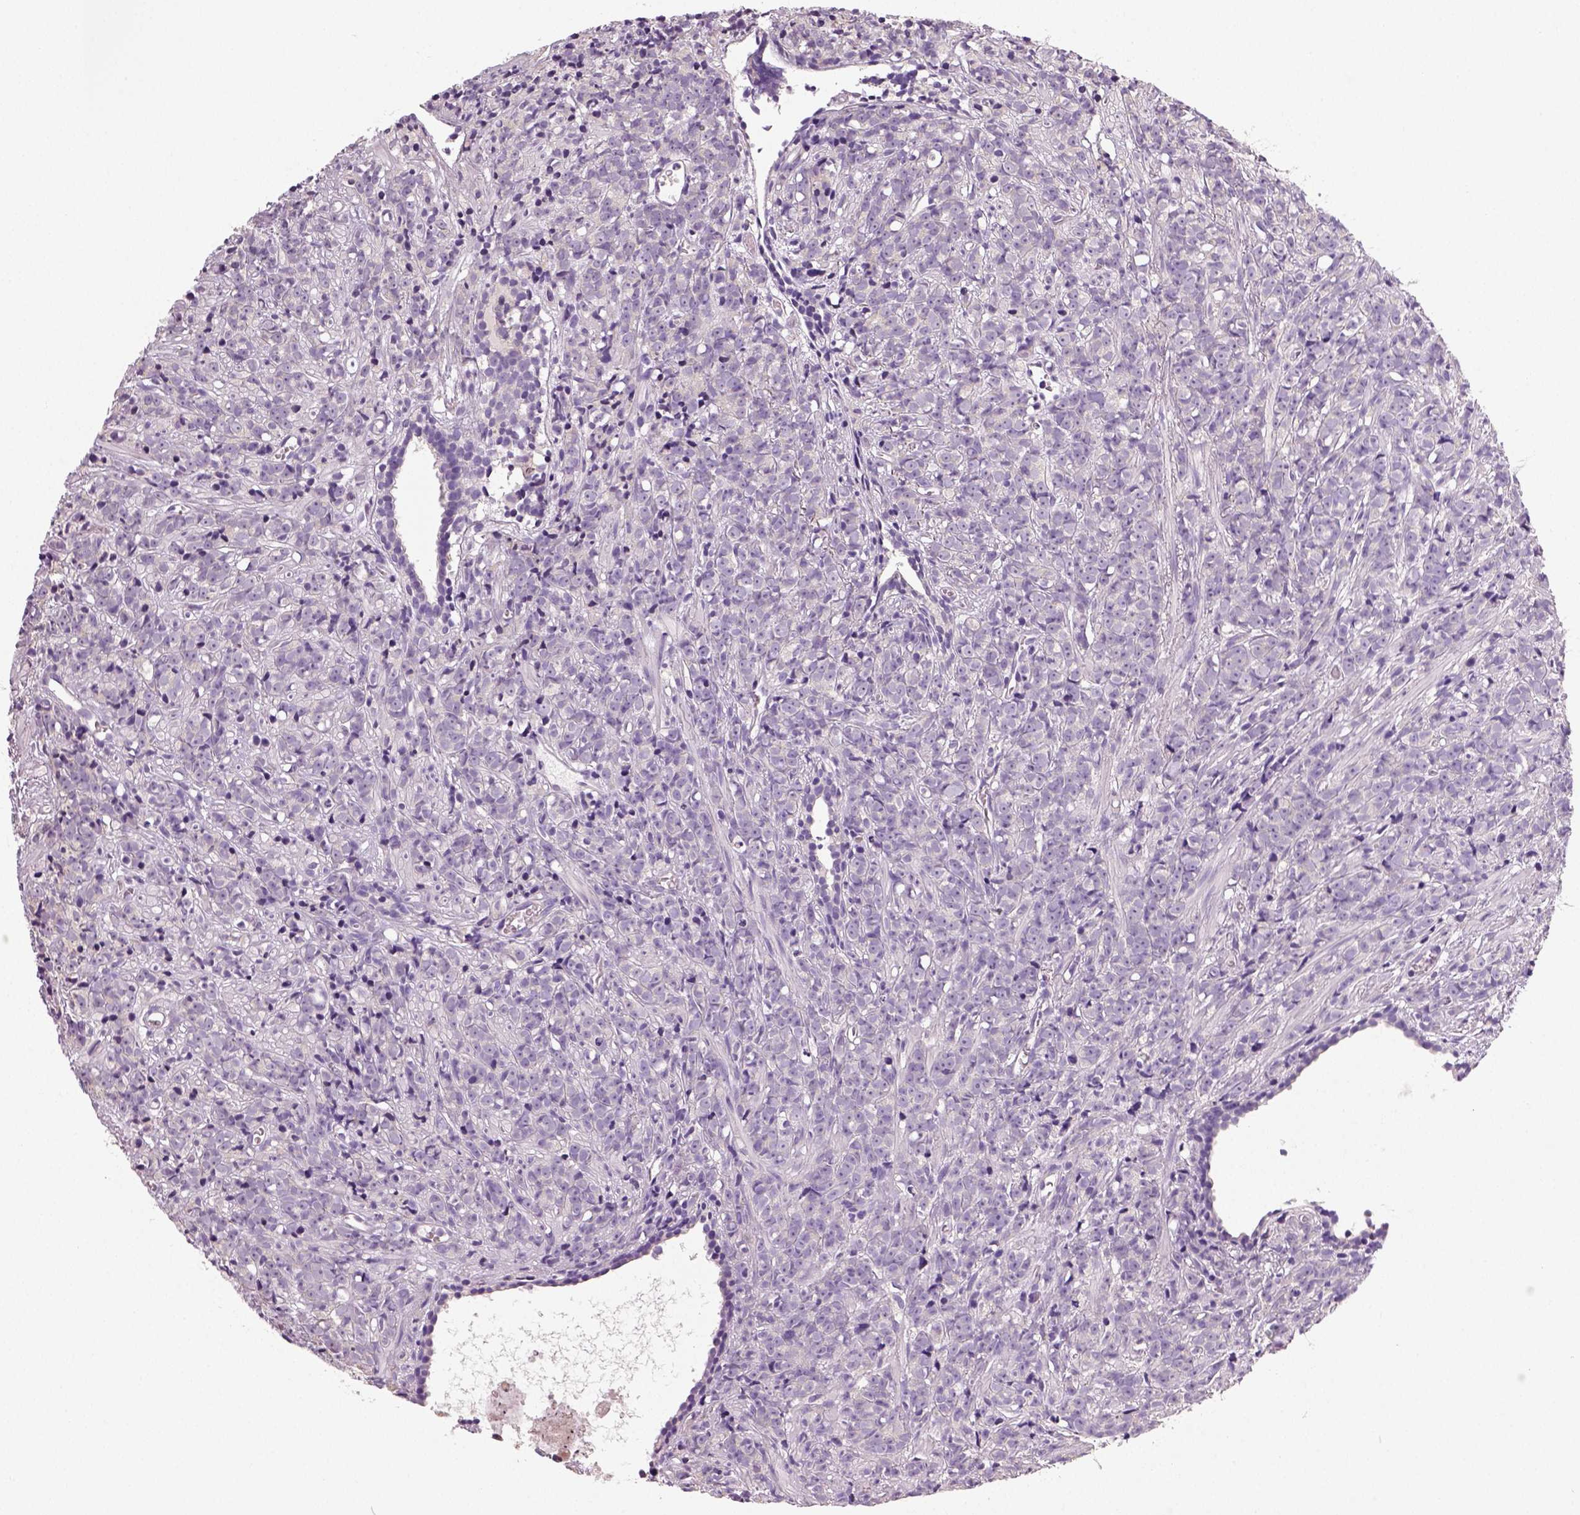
{"staining": {"intensity": "negative", "quantity": "none", "location": "none"}, "tissue": "prostate cancer", "cell_type": "Tumor cells", "image_type": "cancer", "snomed": [{"axis": "morphology", "description": "Adenocarcinoma, High grade"}, {"axis": "topography", "description": "Prostate"}], "caption": "Immunohistochemistry (IHC) micrograph of human prostate cancer (adenocarcinoma (high-grade)) stained for a protein (brown), which demonstrates no expression in tumor cells.", "gene": "NECAB2", "patient": {"sex": "male", "age": 81}}